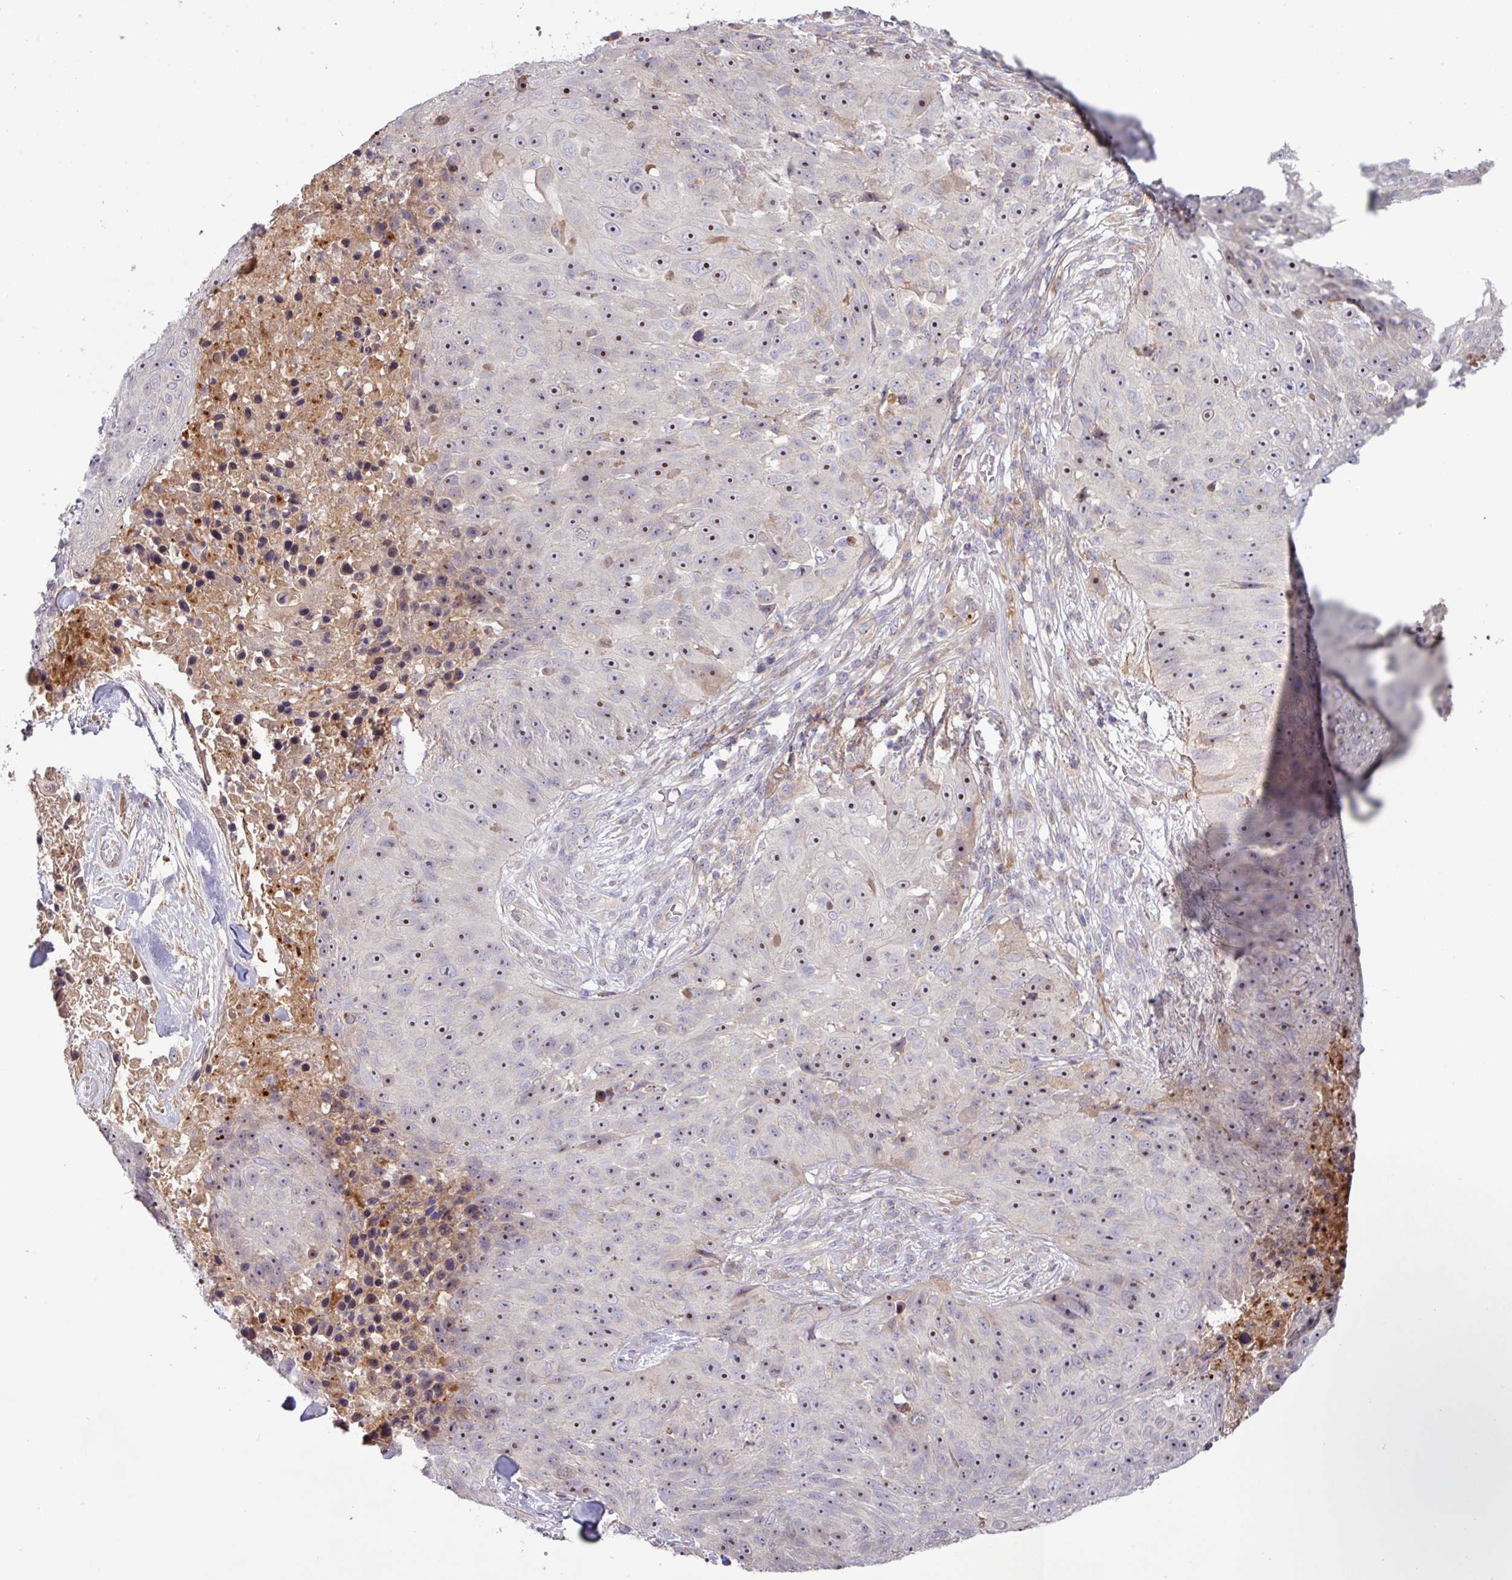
{"staining": {"intensity": "moderate", "quantity": "25%-75%", "location": "nuclear"}, "tissue": "skin cancer", "cell_type": "Tumor cells", "image_type": "cancer", "snomed": [{"axis": "morphology", "description": "Squamous cell carcinoma, NOS"}, {"axis": "topography", "description": "Skin"}], "caption": "A brown stain highlights moderate nuclear expression of a protein in skin cancer tumor cells. (IHC, brightfield microscopy, high magnification).", "gene": "TNFSF12", "patient": {"sex": "female", "age": 87}}